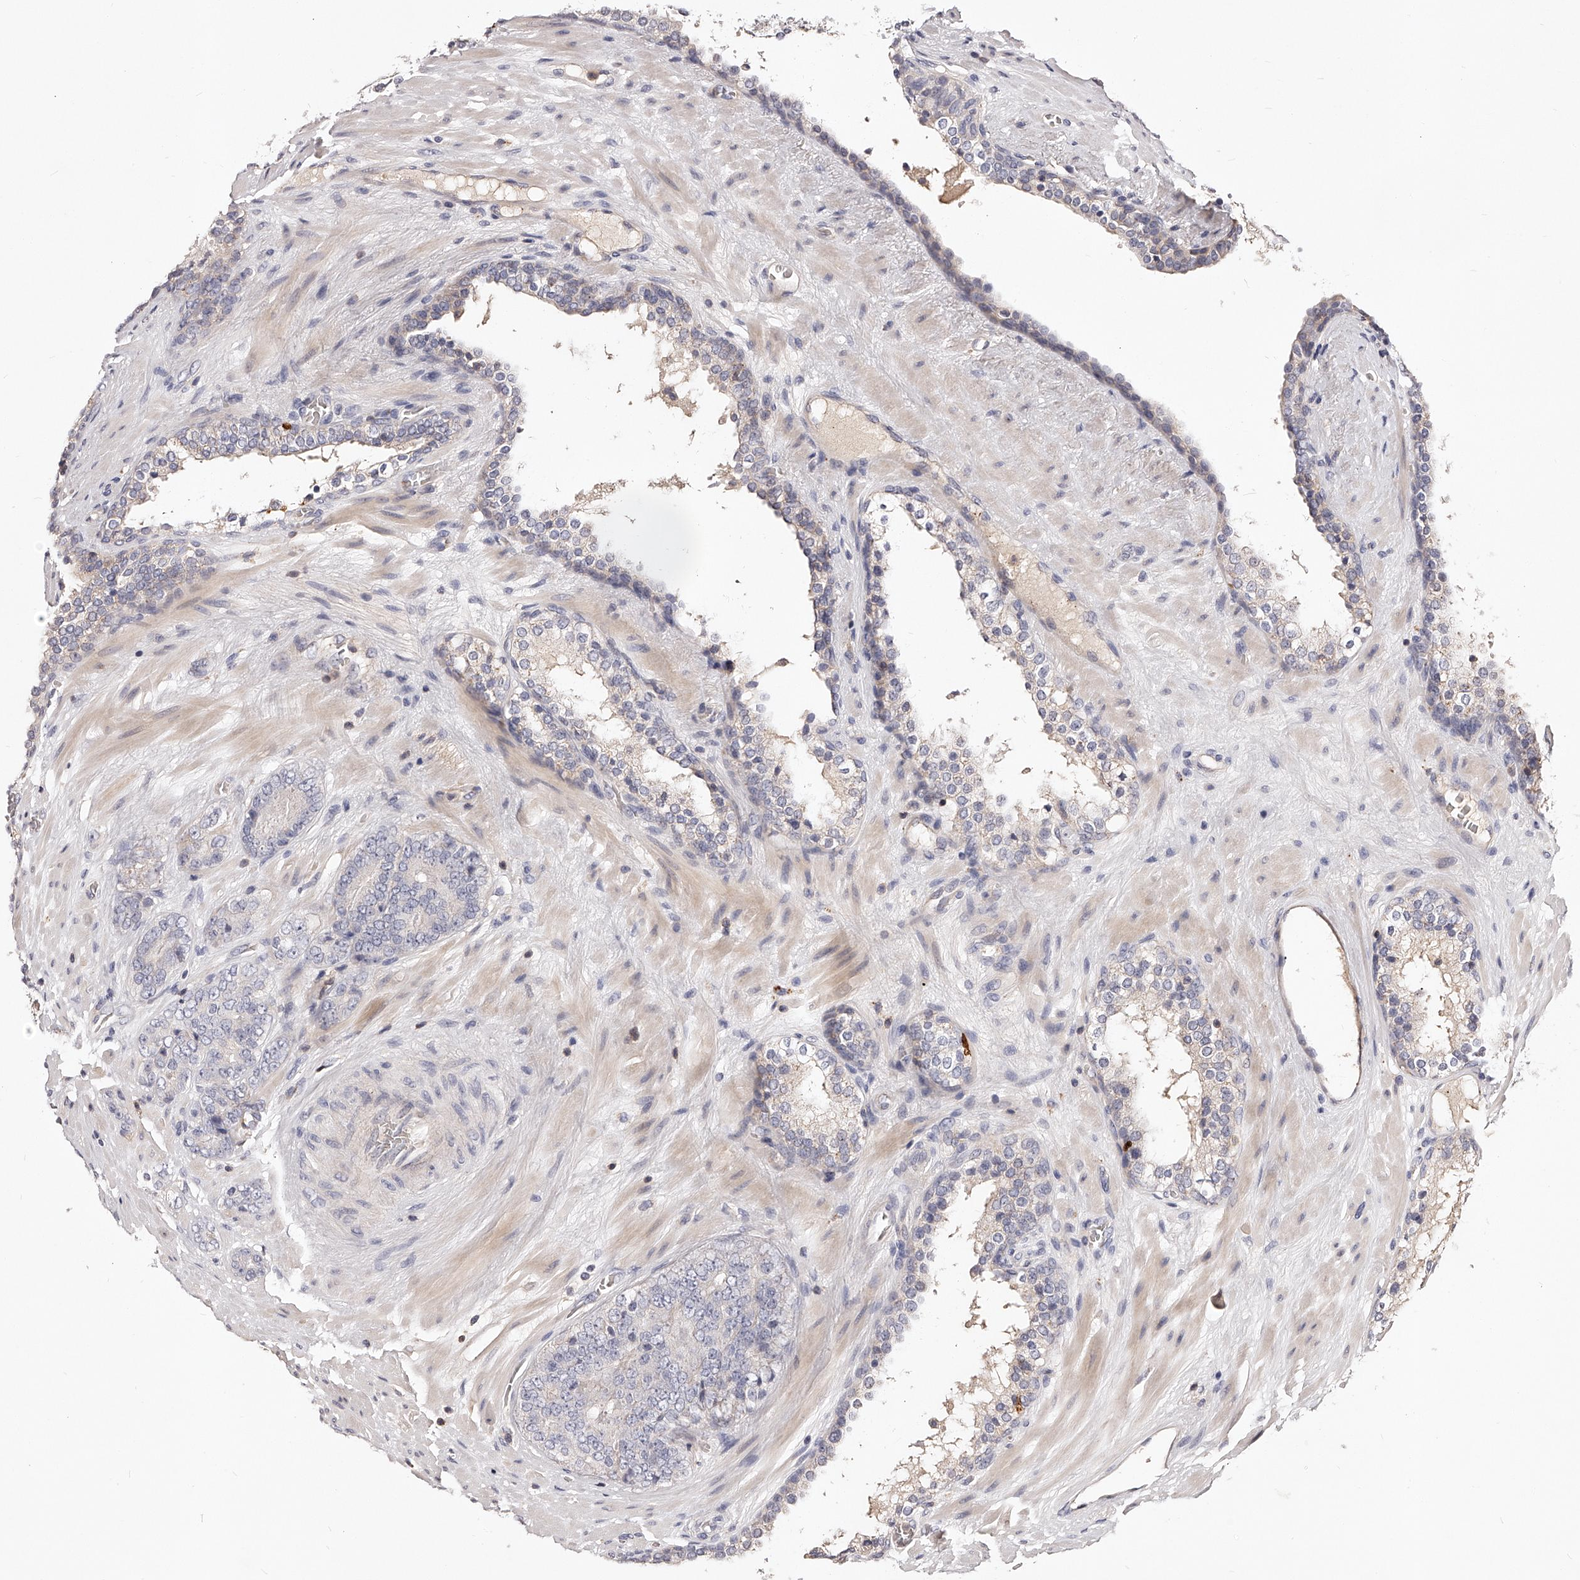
{"staining": {"intensity": "negative", "quantity": "none", "location": "none"}, "tissue": "prostate cancer", "cell_type": "Tumor cells", "image_type": "cancer", "snomed": [{"axis": "morphology", "description": "Adenocarcinoma, High grade"}, {"axis": "topography", "description": "Prostate"}], "caption": "The image exhibits no significant expression in tumor cells of prostate cancer. (DAB (3,3'-diaminobenzidine) IHC, high magnification).", "gene": "PHACTR1", "patient": {"sex": "male", "age": 56}}